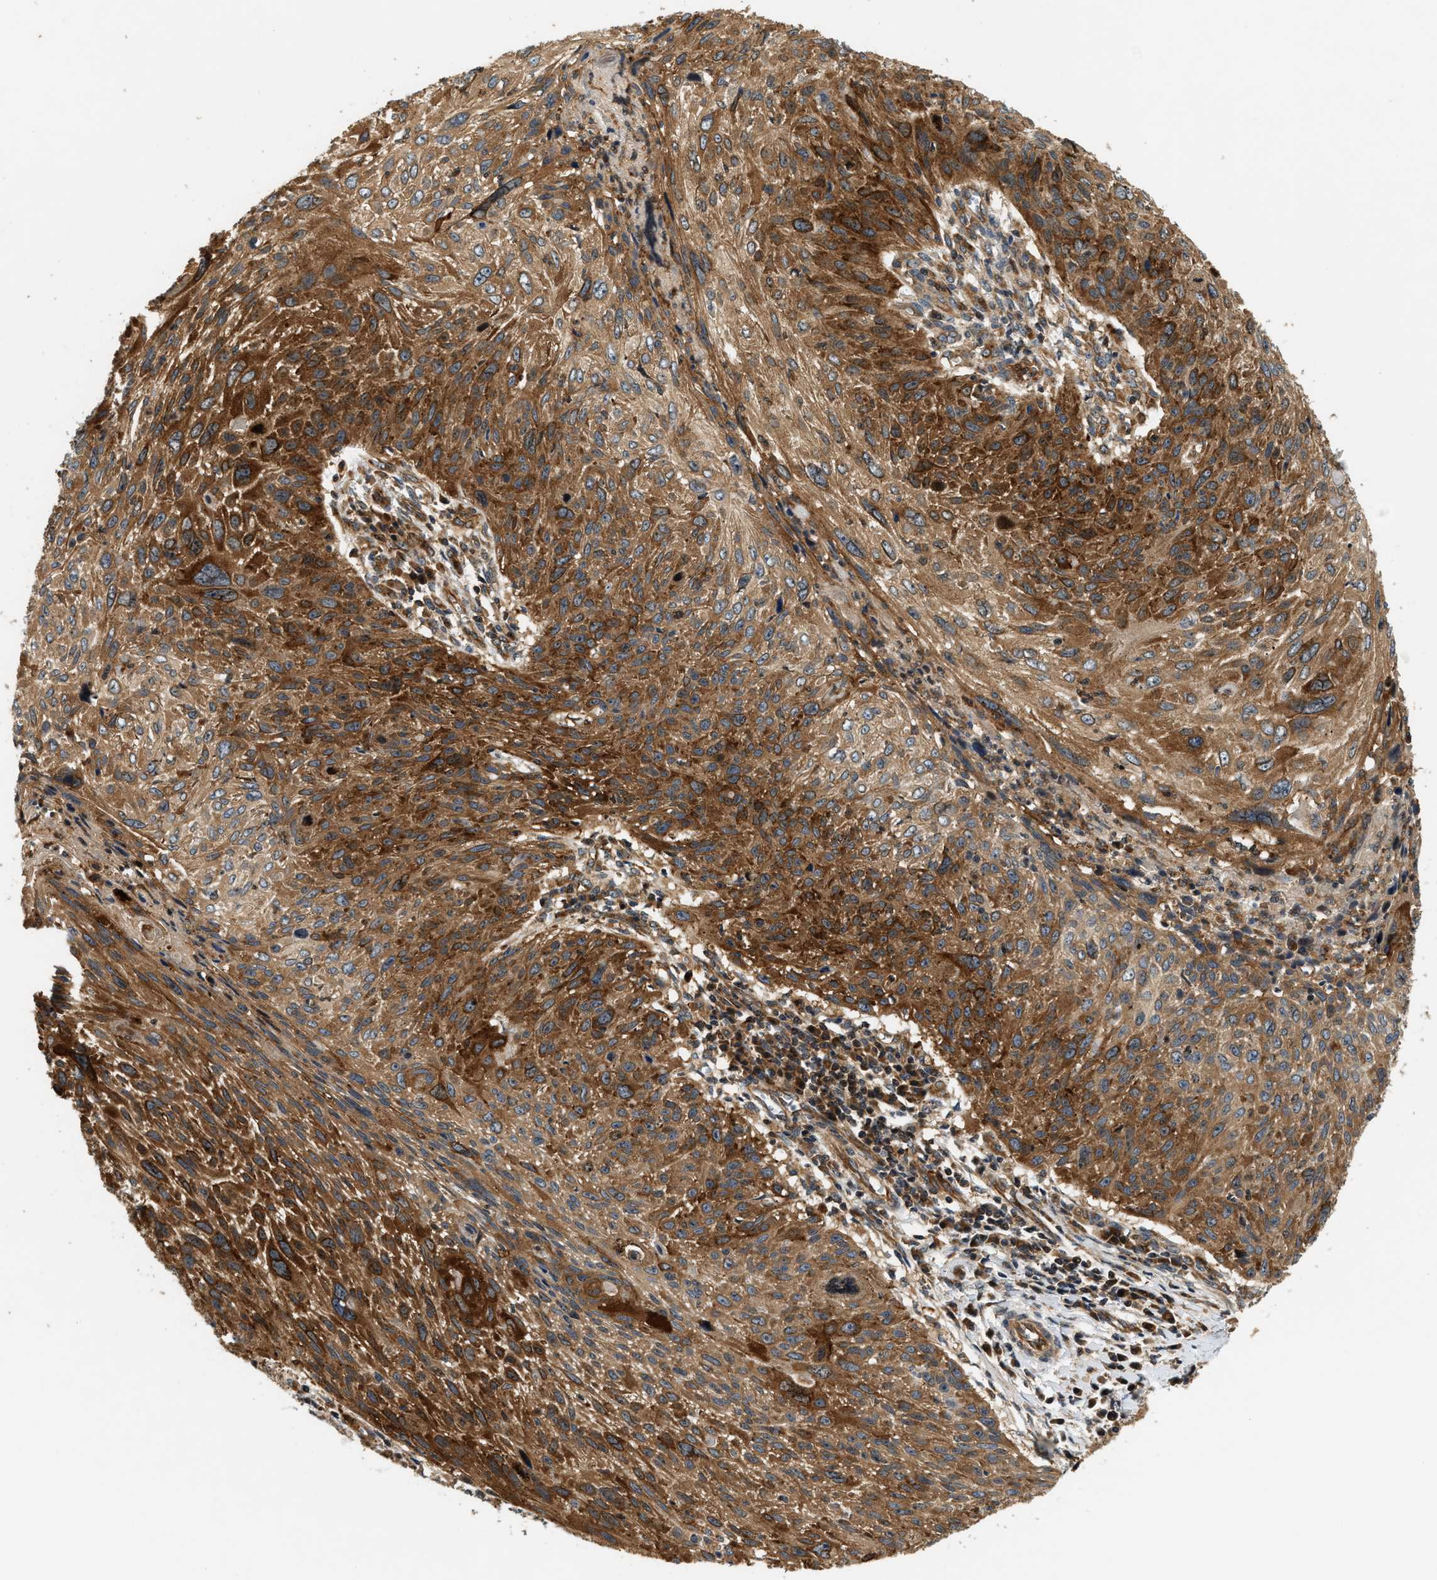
{"staining": {"intensity": "strong", "quantity": ">75%", "location": "cytoplasmic/membranous"}, "tissue": "cervical cancer", "cell_type": "Tumor cells", "image_type": "cancer", "snomed": [{"axis": "morphology", "description": "Squamous cell carcinoma, NOS"}, {"axis": "topography", "description": "Cervix"}], "caption": "A high-resolution micrograph shows immunohistochemistry staining of cervical cancer, which displays strong cytoplasmic/membranous expression in approximately >75% of tumor cells.", "gene": "SAMD9", "patient": {"sex": "female", "age": 51}}